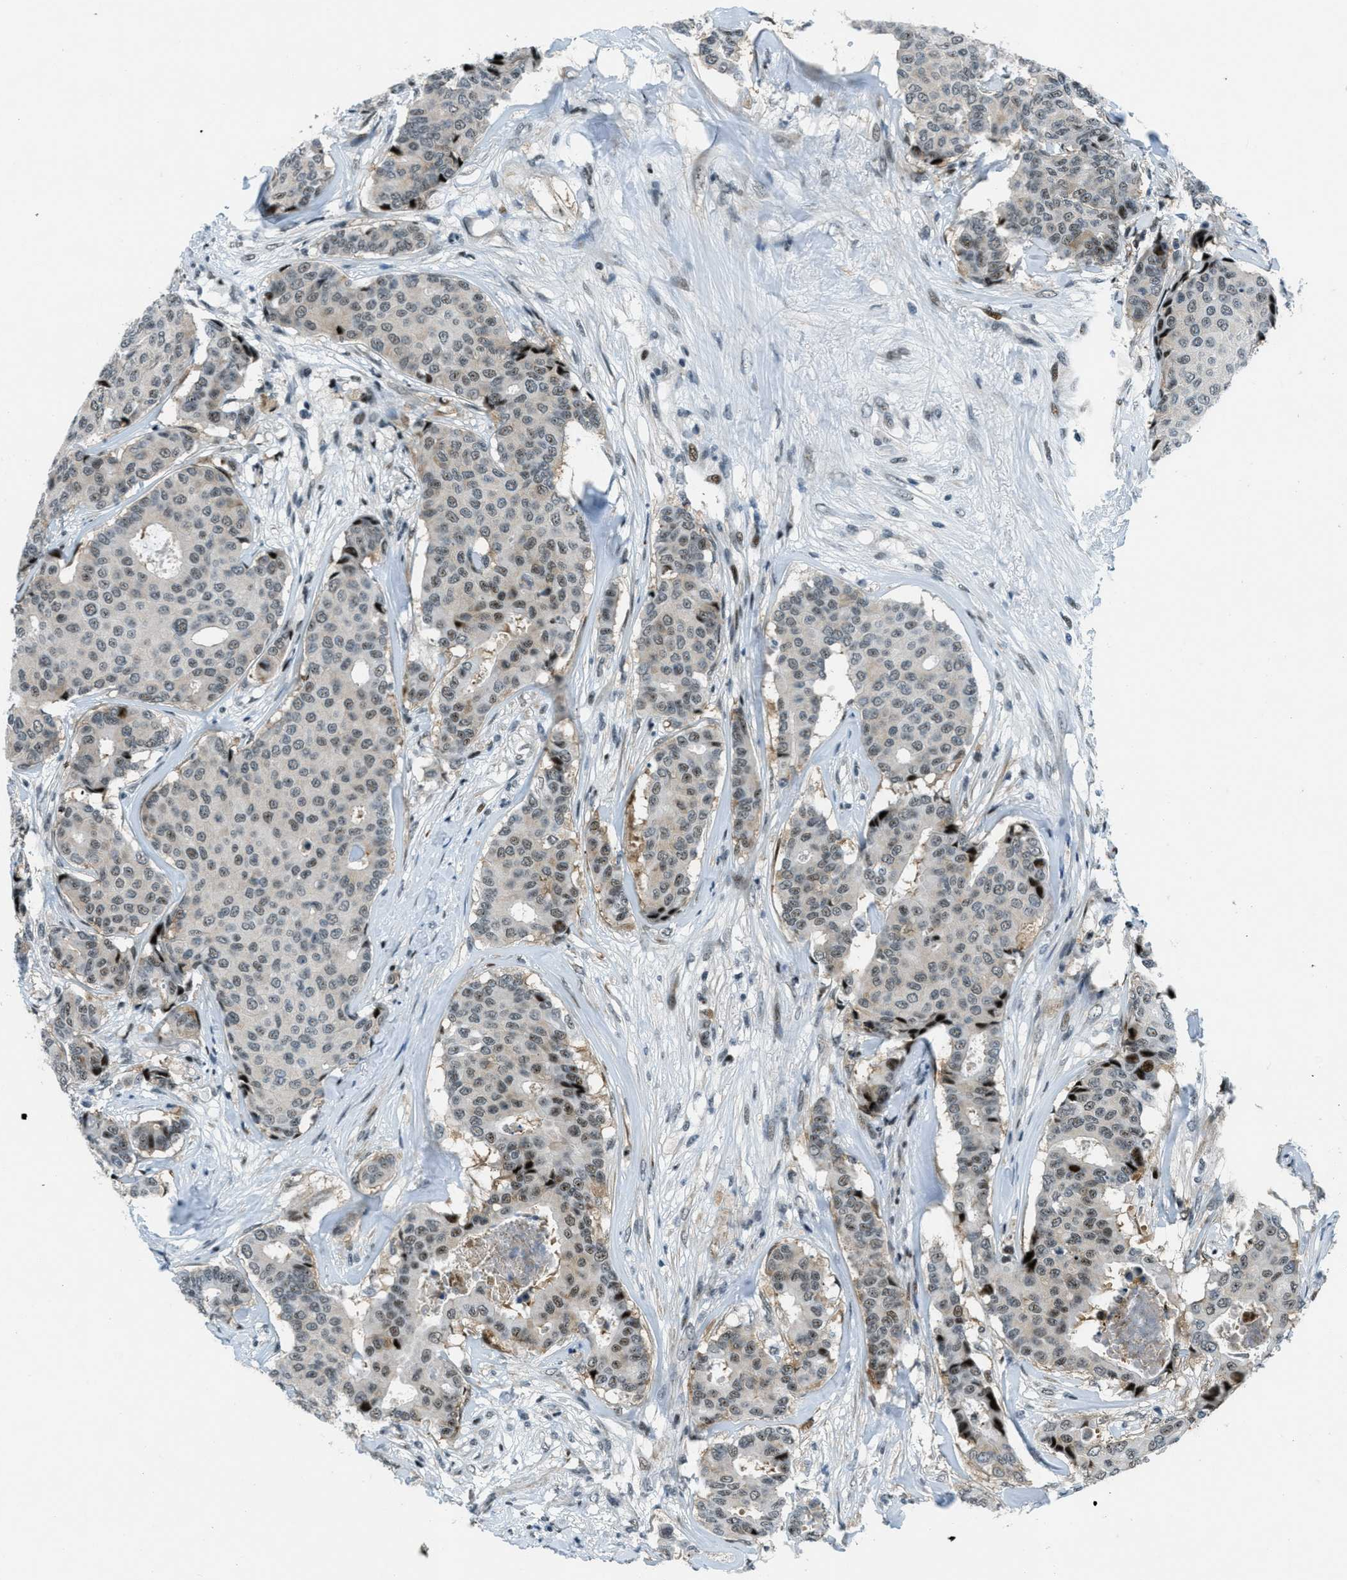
{"staining": {"intensity": "moderate", "quantity": "<25%", "location": "nuclear"}, "tissue": "breast cancer", "cell_type": "Tumor cells", "image_type": "cancer", "snomed": [{"axis": "morphology", "description": "Duct carcinoma"}, {"axis": "topography", "description": "Breast"}], "caption": "This histopathology image displays breast cancer (intraductal carcinoma) stained with immunohistochemistry (IHC) to label a protein in brown. The nuclear of tumor cells show moderate positivity for the protein. Nuclei are counter-stained blue.", "gene": "ZDHHC23", "patient": {"sex": "female", "age": 75}}